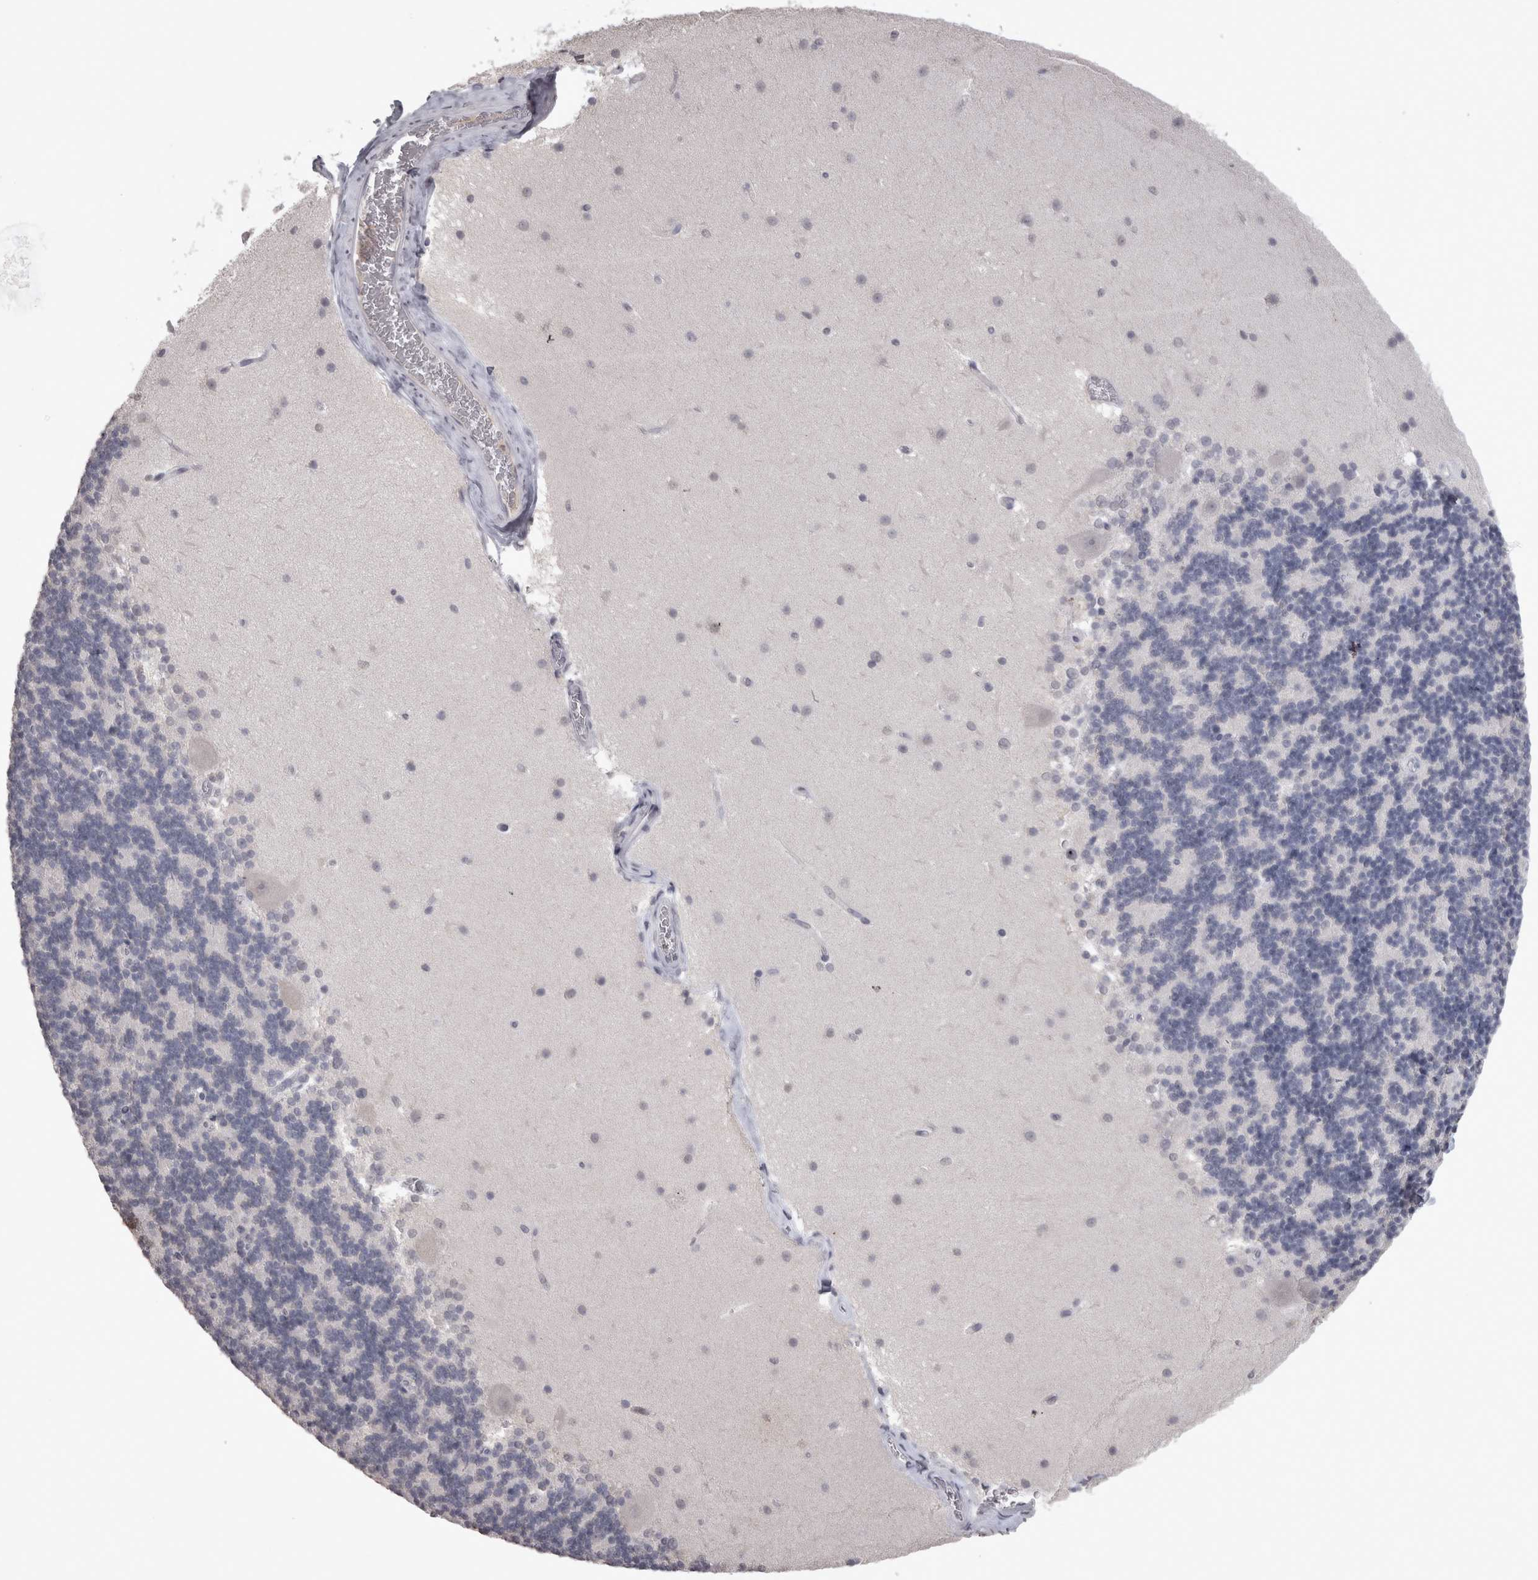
{"staining": {"intensity": "negative", "quantity": "none", "location": "none"}, "tissue": "cerebellum", "cell_type": "Cells in granular layer", "image_type": "normal", "snomed": [{"axis": "morphology", "description": "Normal tissue, NOS"}, {"axis": "topography", "description": "Cerebellum"}], "caption": "Immunohistochemical staining of unremarkable cerebellum shows no significant expression in cells in granular layer.", "gene": "LAX1", "patient": {"sex": "female", "age": 19}}